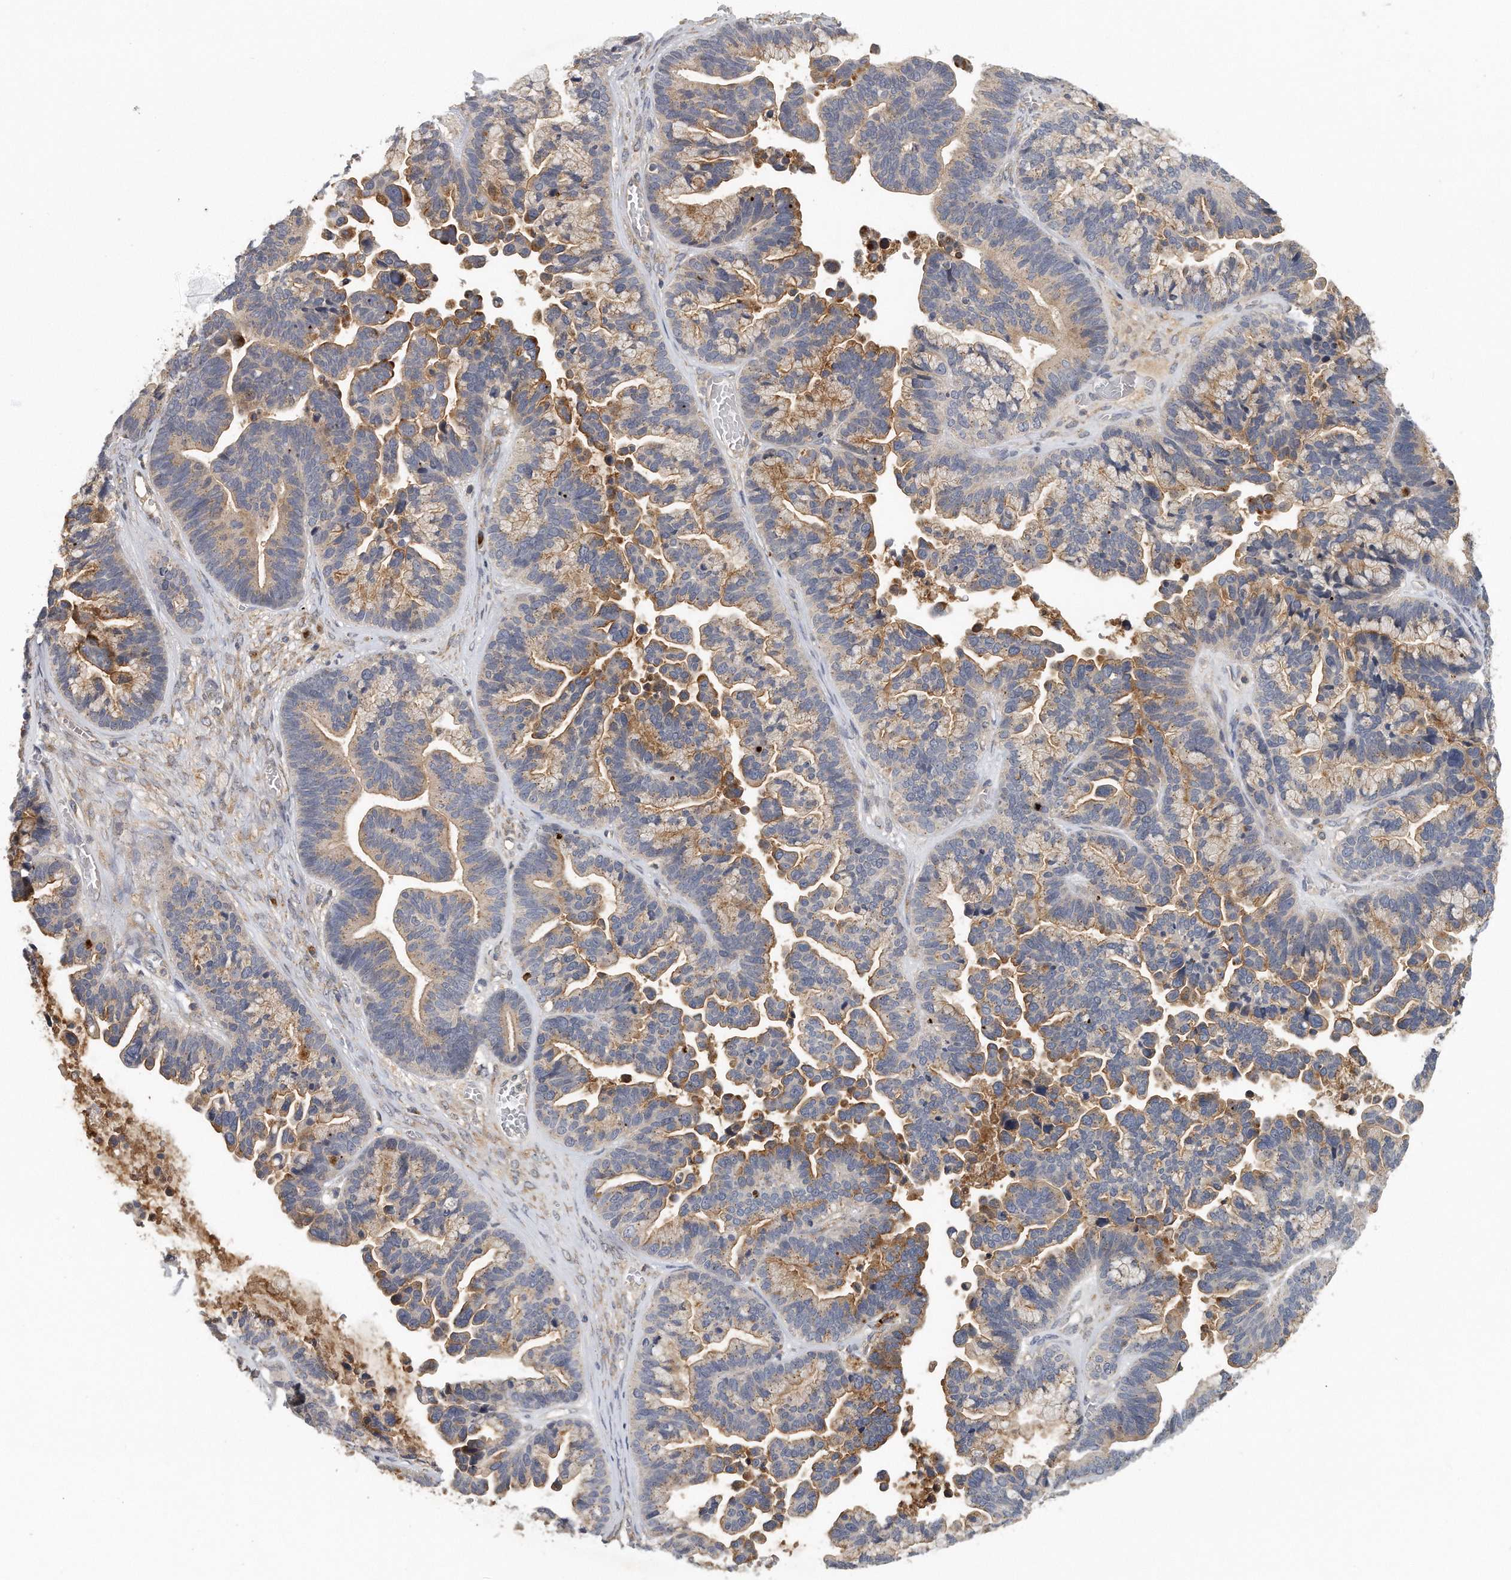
{"staining": {"intensity": "moderate", "quantity": "25%-75%", "location": "cytoplasmic/membranous"}, "tissue": "ovarian cancer", "cell_type": "Tumor cells", "image_type": "cancer", "snomed": [{"axis": "morphology", "description": "Cystadenocarcinoma, serous, NOS"}, {"axis": "topography", "description": "Ovary"}], "caption": "IHC staining of serous cystadenocarcinoma (ovarian), which shows medium levels of moderate cytoplasmic/membranous expression in about 25%-75% of tumor cells indicating moderate cytoplasmic/membranous protein positivity. The staining was performed using DAB (brown) for protein detection and nuclei were counterstained in hematoxylin (blue).", "gene": "TRAPPC14", "patient": {"sex": "female", "age": 56}}